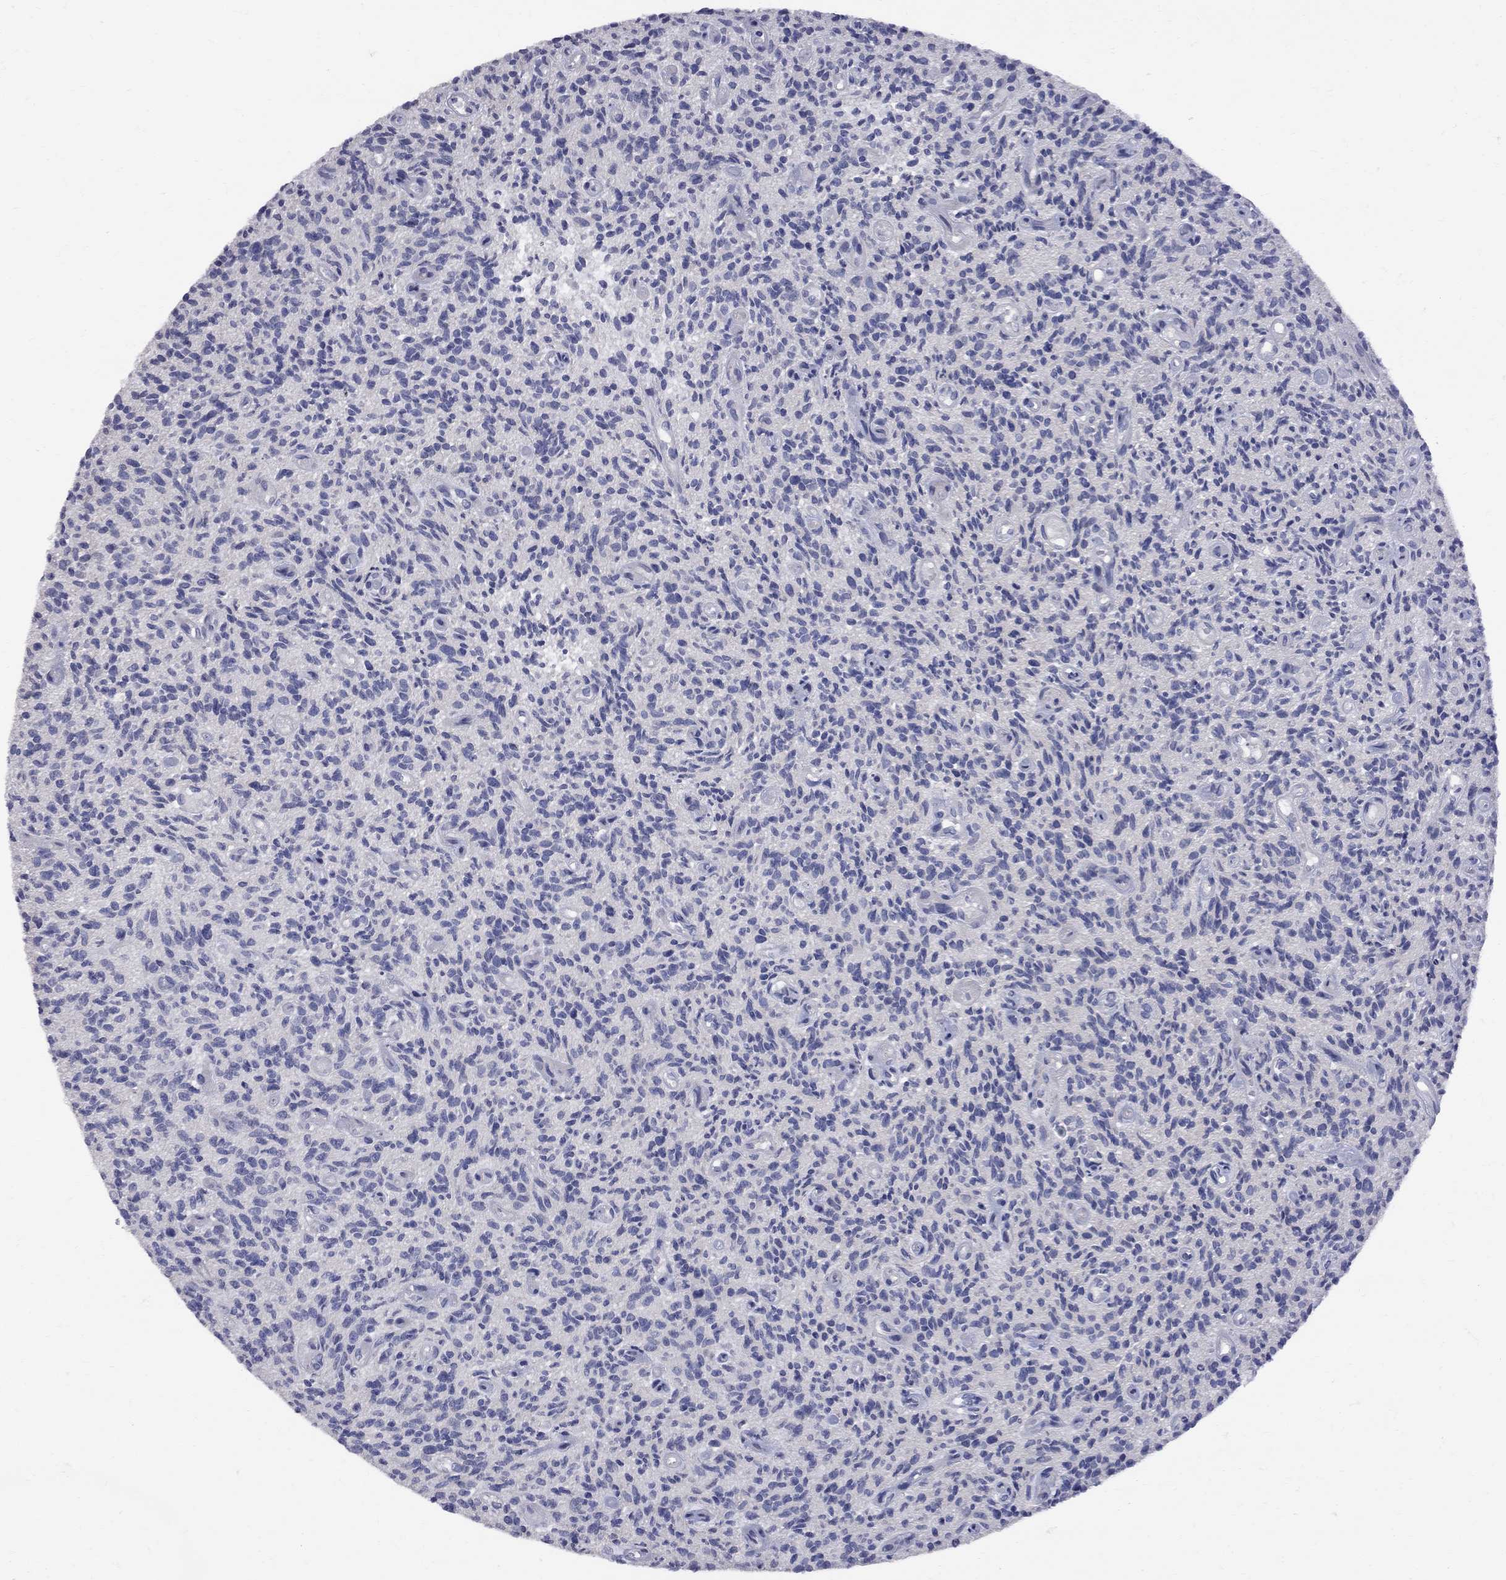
{"staining": {"intensity": "weak", "quantity": "<25%", "location": "cytoplasmic/membranous"}, "tissue": "glioma", "cell_type": "Tumor cells", "image_type": "cancer", "snomed": [{"axis": "morphology", "description": "Glioma, malignant, High grade"}, {"axis": "topography", "description": "Brain"}], "caption": "IHC of human malignant glioma (high-grade) shows no expression in tumor cells.", "gene": "CNOT11", "patient": {"sex": "male", "age": 64}}